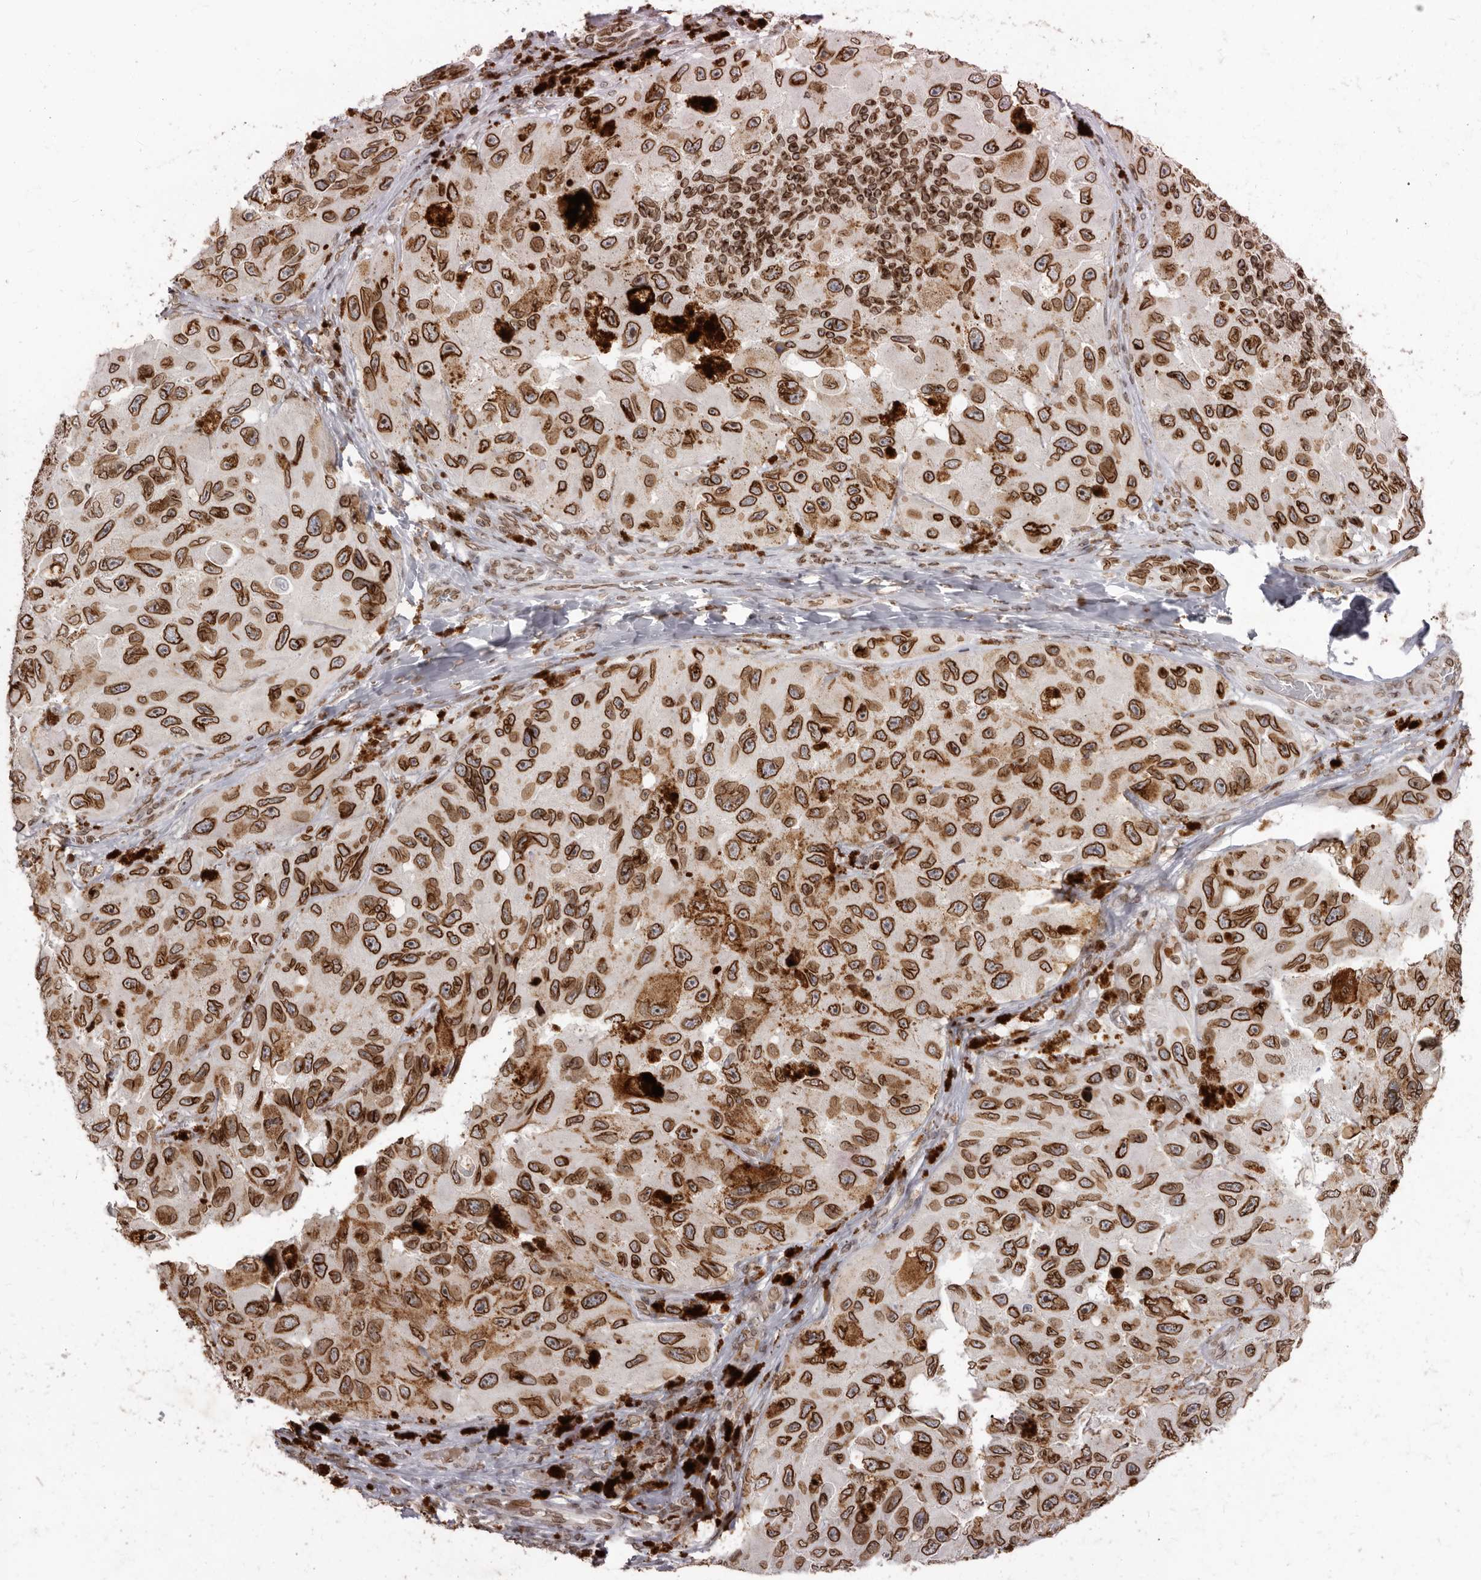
{"staining": {"intensity": "strong", "quantity": ">75%", "location": "cytoplasmic/membranous,nuclear"}, "tissue": "melanoma", "cell_type": "Tumor cells", "image_type": "cancer", "snomed": [{"axis": "morphology", "description": "Malignant melanoma, NOS"}, {"axis": "topography", "description": "Skin"}], "caption": "A photomicrograph of human melanoma stained for a protein shows strong cytoplasmic/membranous and nuclear brown staining in tumor cells.", "gene": "NUP153", "patient": {"sex": "female", "age": 73}}